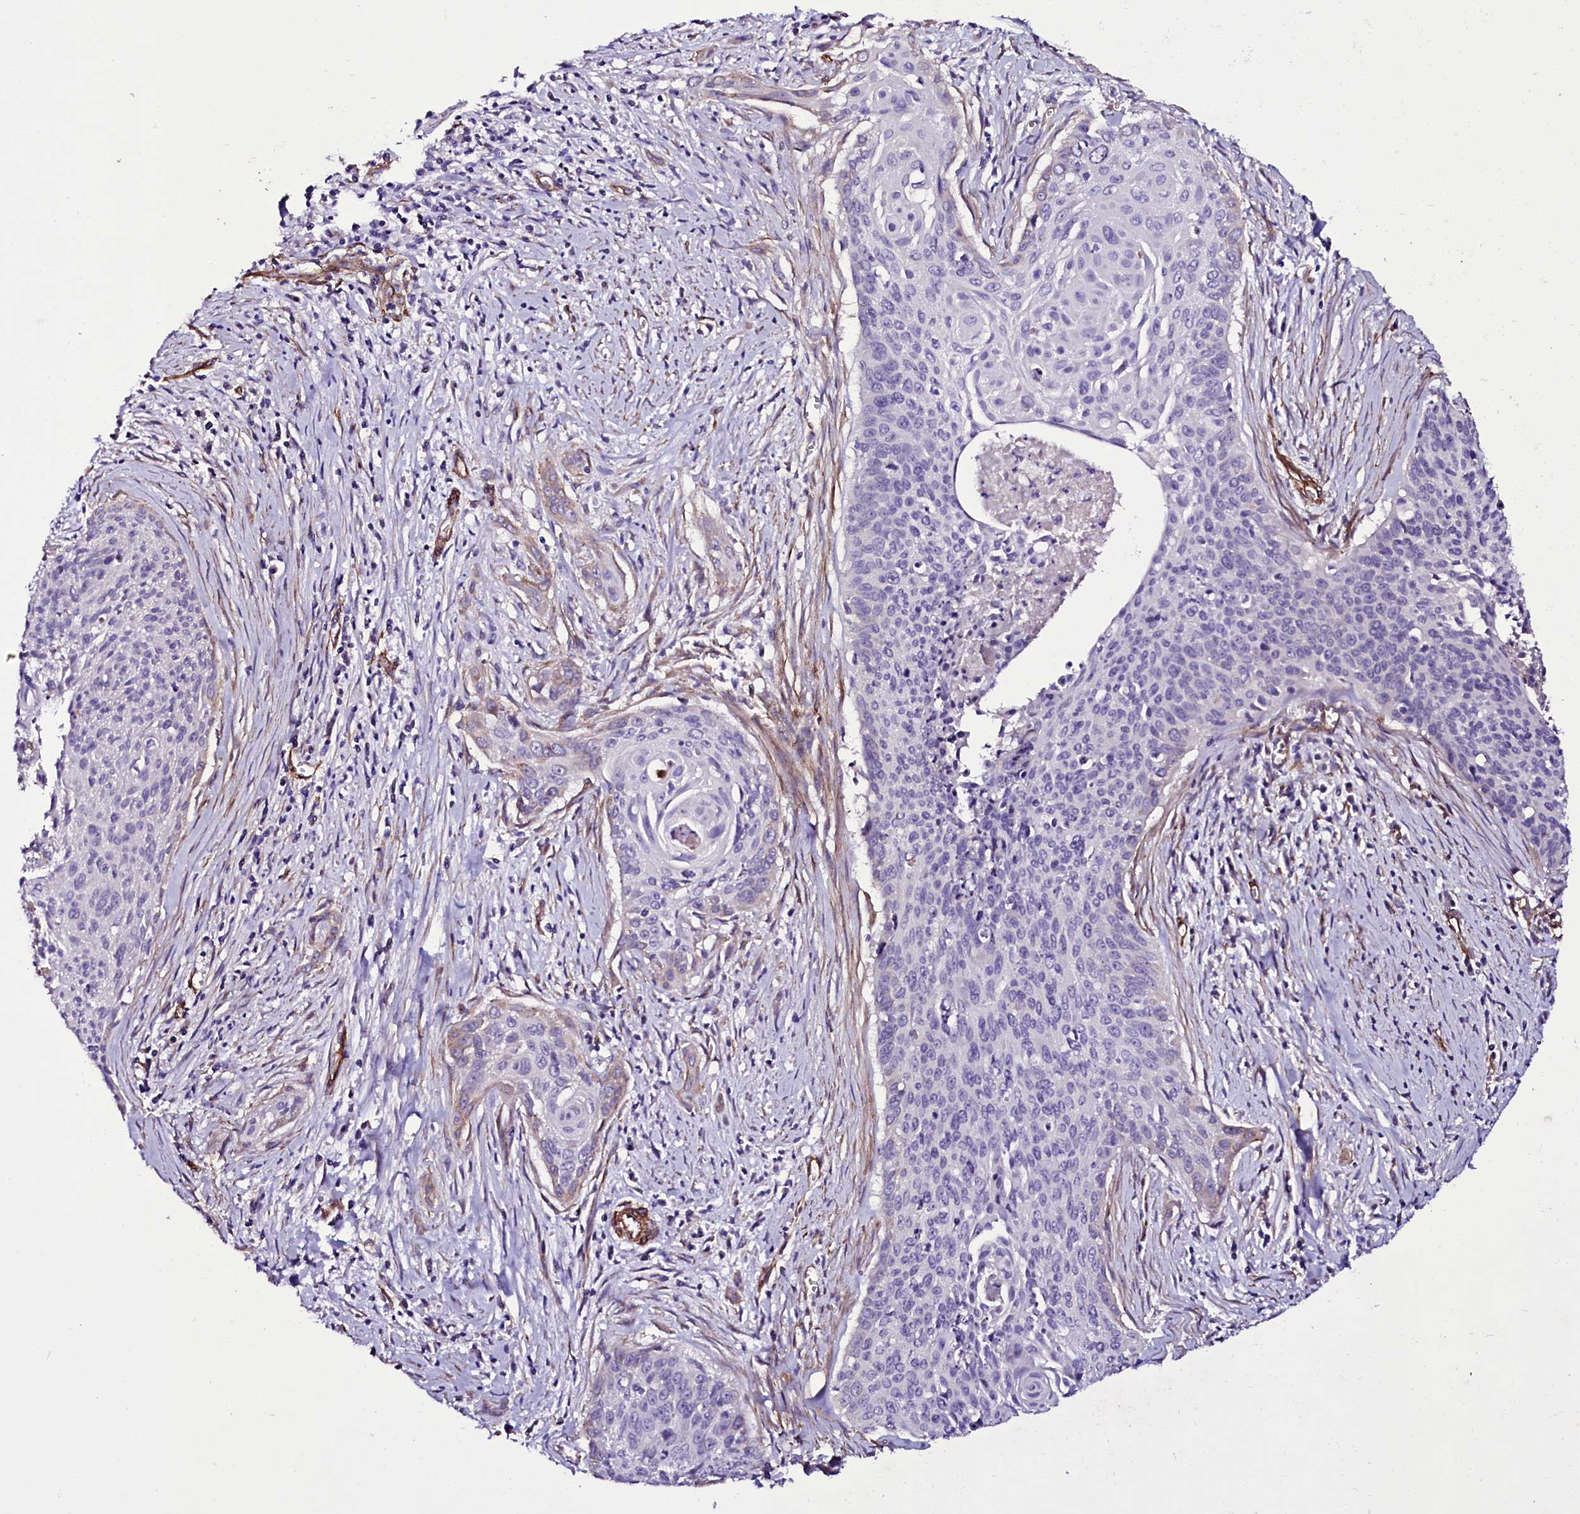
{"staining": {"intensity": "negative", "quantity": "none", "location": "none"}, "tissue": "cervical cancer", "cell_type": "Tumor cells", "image_type": "cancer", "snomed": [{"axis": "morphology", "description": "Squamous cell carcinoma, NOS"}, {"axis": "topography", "description": "Cervix"}], "caption": "Image shows no significant protein staining in tumor cells of cervical cancer.", "gene": "MEX3C", "patient": {"sex": "female", "age": 55}}